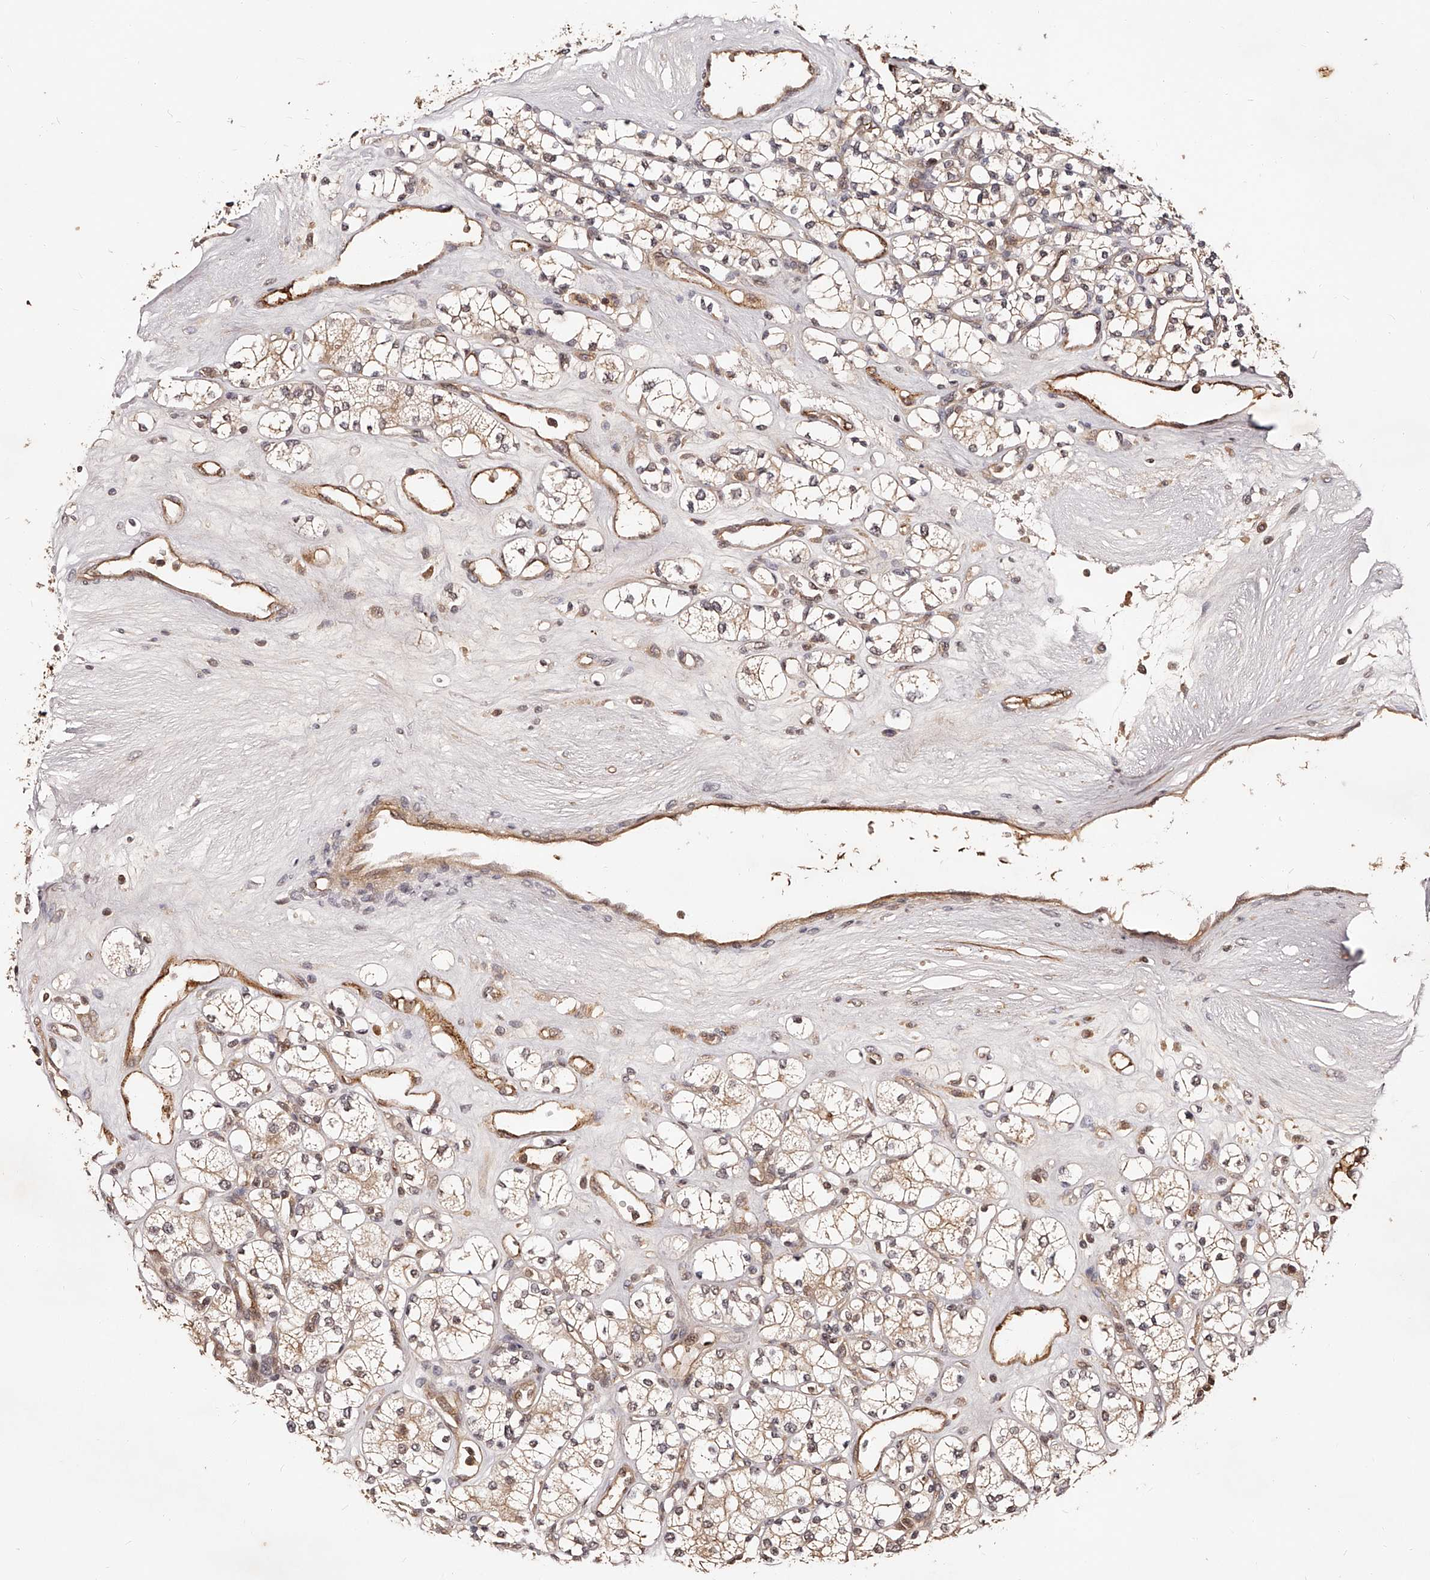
{"staining": {"intensity": "weak", "quantity": "25%-75%", "location": "cytoplasmic/membranous"}, "tissue": "renal cancer", "cell_type": "Tumor cells", "image_type": "cancer", "snomed": [{"axis": "morphology", "description": "Adenocarcinoma, NOS"}, {"axis": "topography", "description": "Kidney"}], "caption": "Human renal adenocarcinoma stained for a protein (brown) shows weak cytoplasmic/membranous positive expression in approximately 25%-75% of tumor cells.", "gene": "CUL7", "patient": {"sex": "male", "age": 77}}